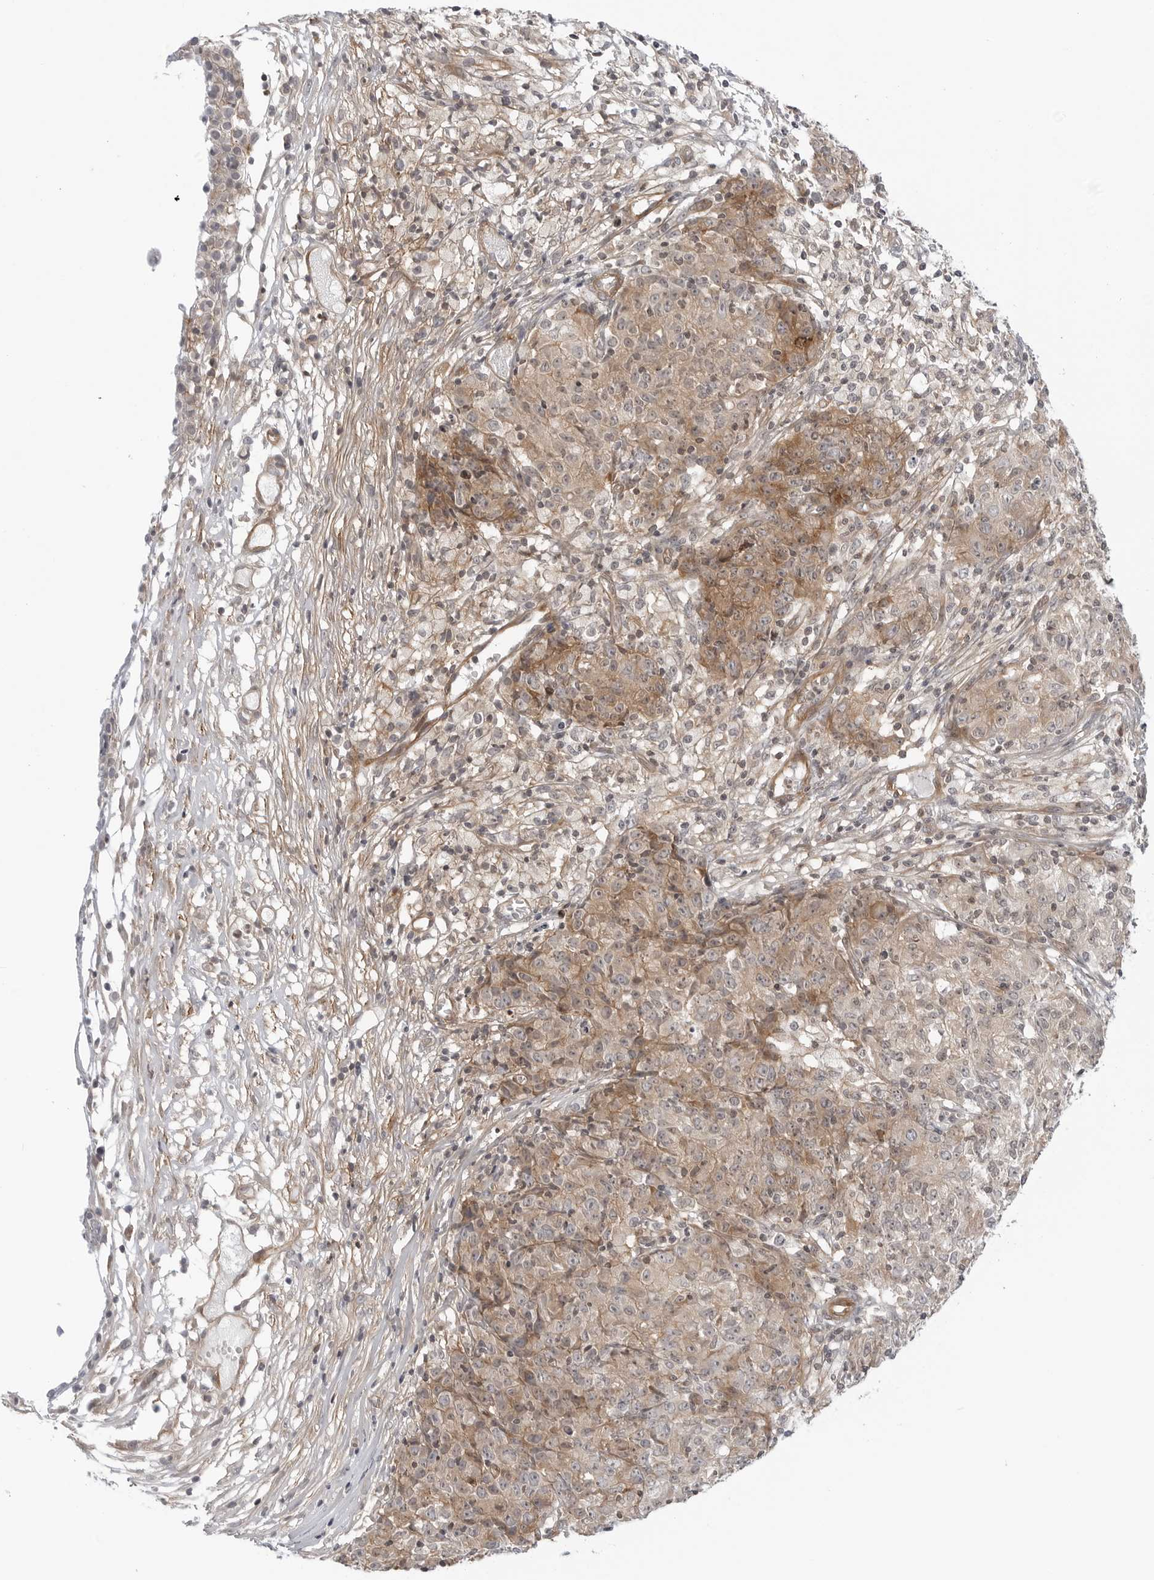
{"staining": {"intensity": "moderate", "quantity": "25%-75%", "location": "cytoplasmic/membranous"}, "tissue": "ovarian cancer", "cell_type": "Tumor cells", "image_type": "cancer", "snomed": [{"axis": "morphology", "description": "Carcinoma, endometroid"}, {"axis": "topography", "description": "Ovary"}], "caption": "Immunohistochemical staining of ovarian cancer shows medium levels of moderate cytoplasmic/membranous protein staining in about 25%-75% of tumor cells.", "gene": "STXBP3", "patient": {"sex": "female", "age": 42}}